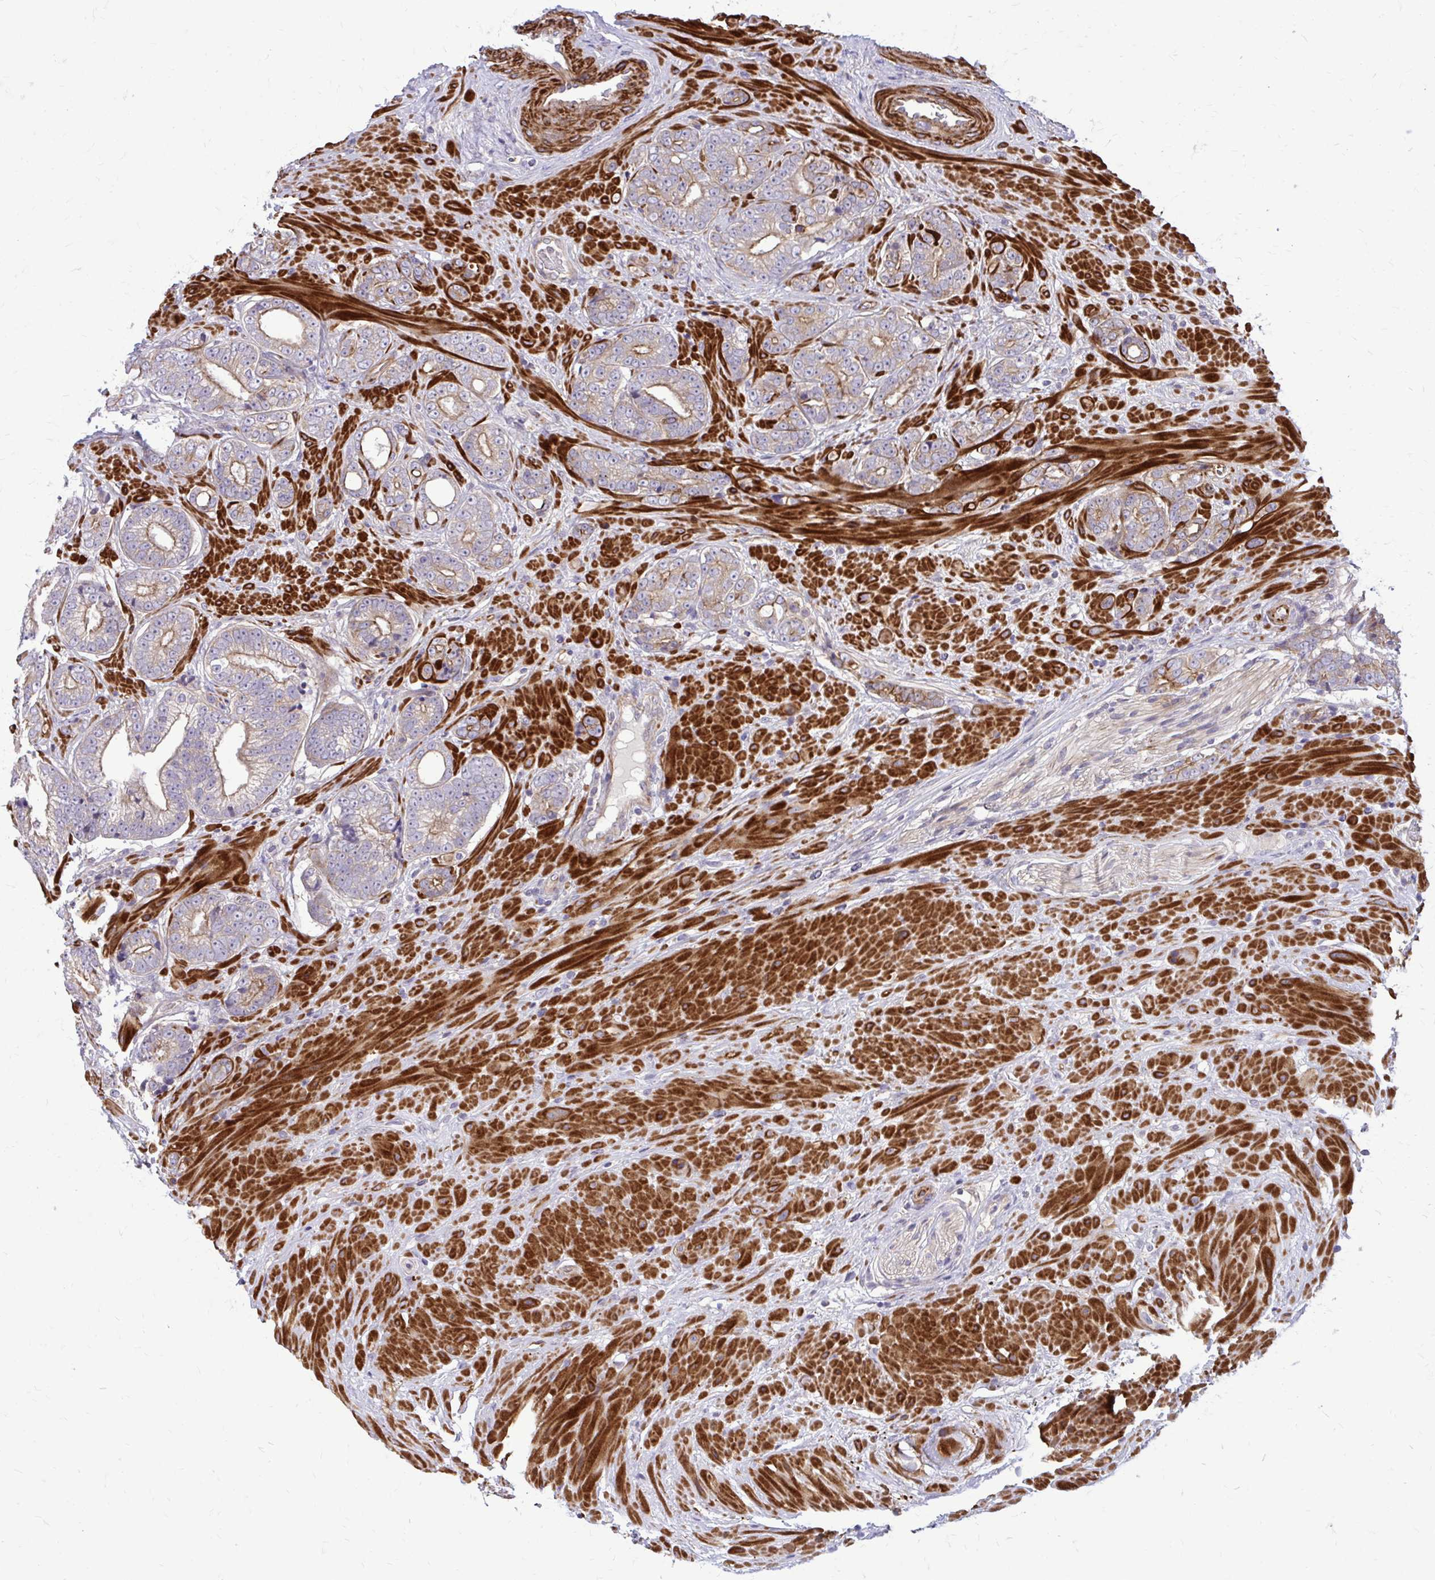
{"staining": {"intensity": "moderate", "quantity": ">75%", "location": "cytoplasmic/membranous"}, "tissue": "prostate cancer", "cell_type": "Tumor cells", "image_type": "cancer", "snomed": [{"axis": "morphology", "description": "Adenocarcinoma, Low grade"}, {"axis": "topography", "description": "Prostate"}], "caption": "Adenocarcinoma (low-grade) (prostate) stained with a brown dye displays moderate cytoplasmic/membranous positive positivity in about >75% of tumor cells.", "gene": "FAP", "patient": {"sex": "male", "age": 61}}